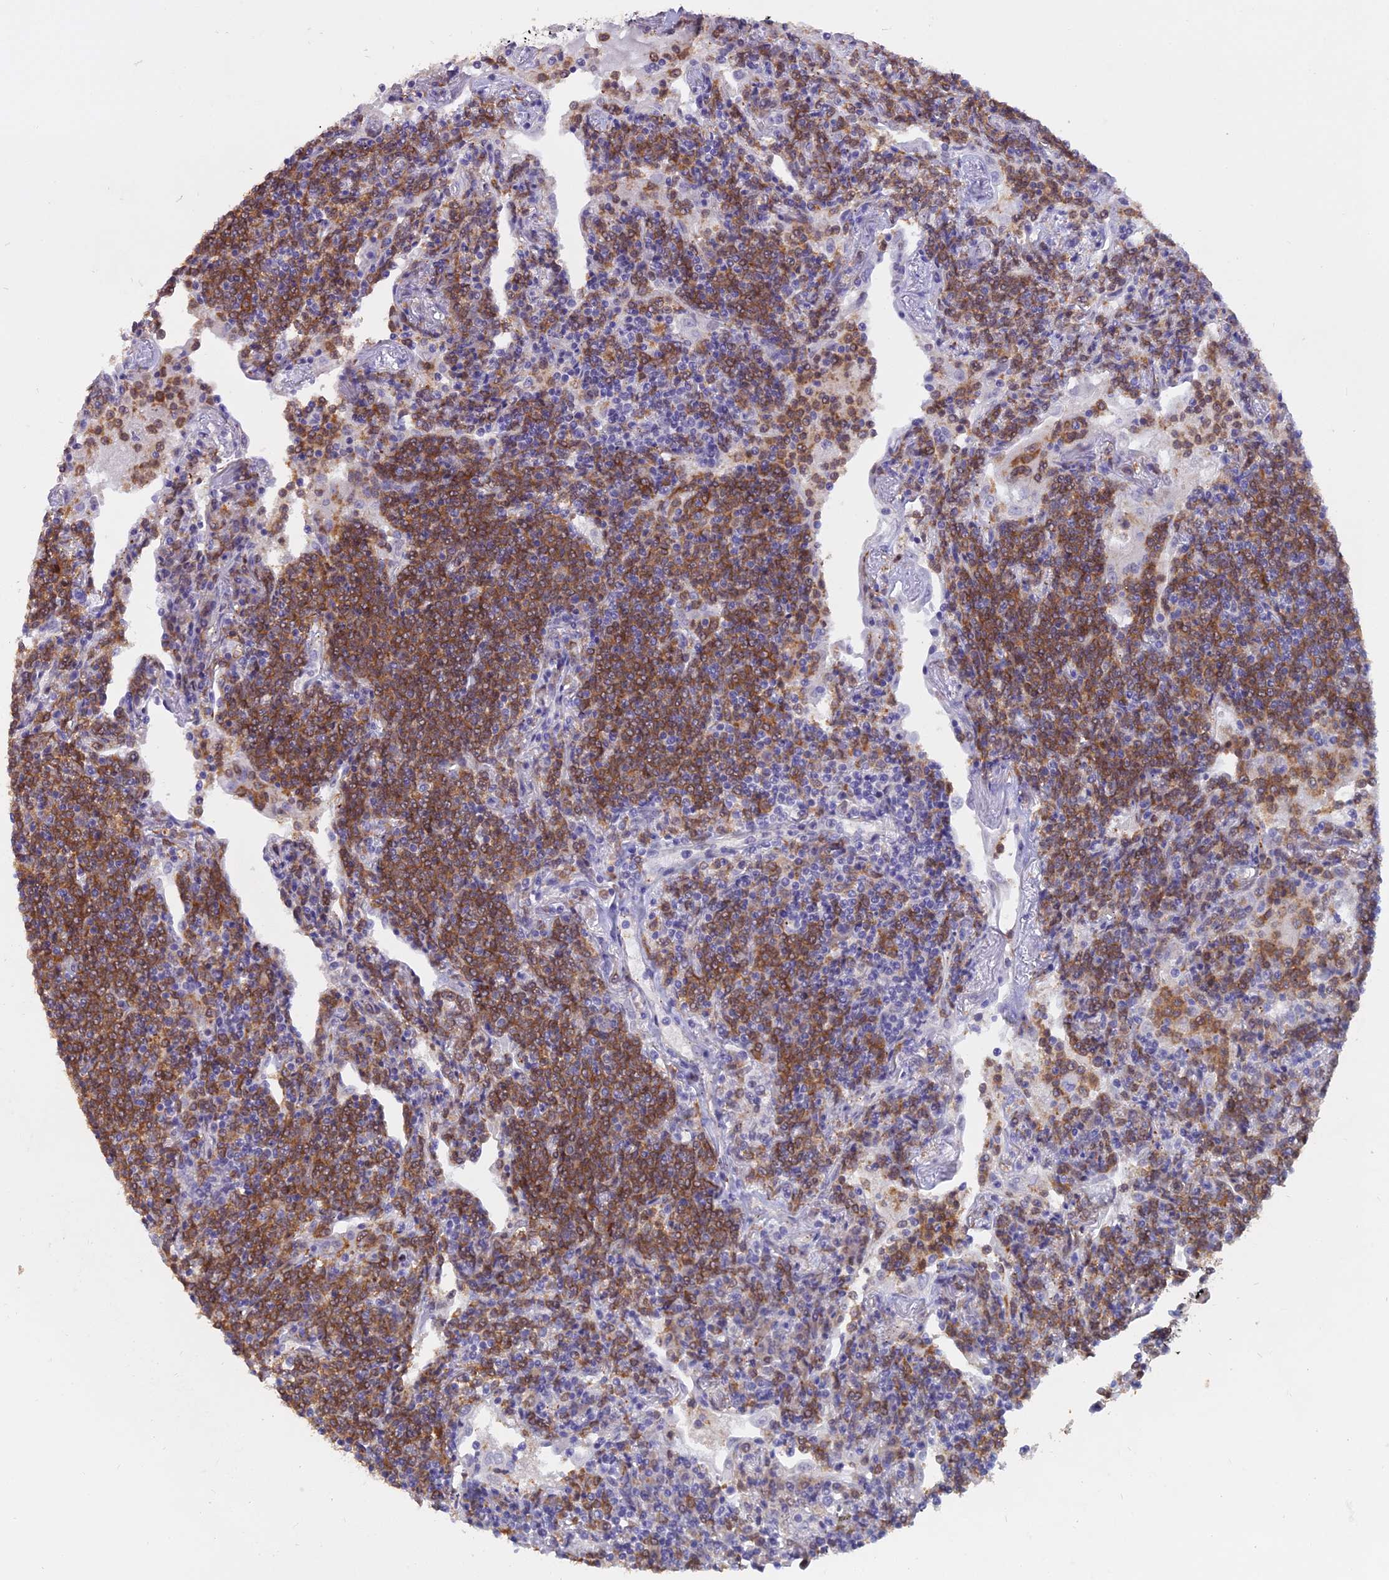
{"staining": {"intensity": "moderate", "quantity": ">75%", "location": "cytoplasmic/membranous"}, "tissue": "lymphoma", "cell_type": "Tumor cells", "image_type": "cancer", "snomed": [{"axis": "morphology", "description": "Malignant lymphoma, non-Hodgkin's type, Low grade"}, {"axis": "topography", "description": "Lung"}], "caption": "A high-resolution photomicrograph shows IHC staining of low-grade malignant lymphoma, non-Hodgkin's type, which displays moderate cytoplasmic/membranous expression in about >75% of tumor cells.", "gene": "BLNK", "patient": {"sex": "female", "age": 71}}